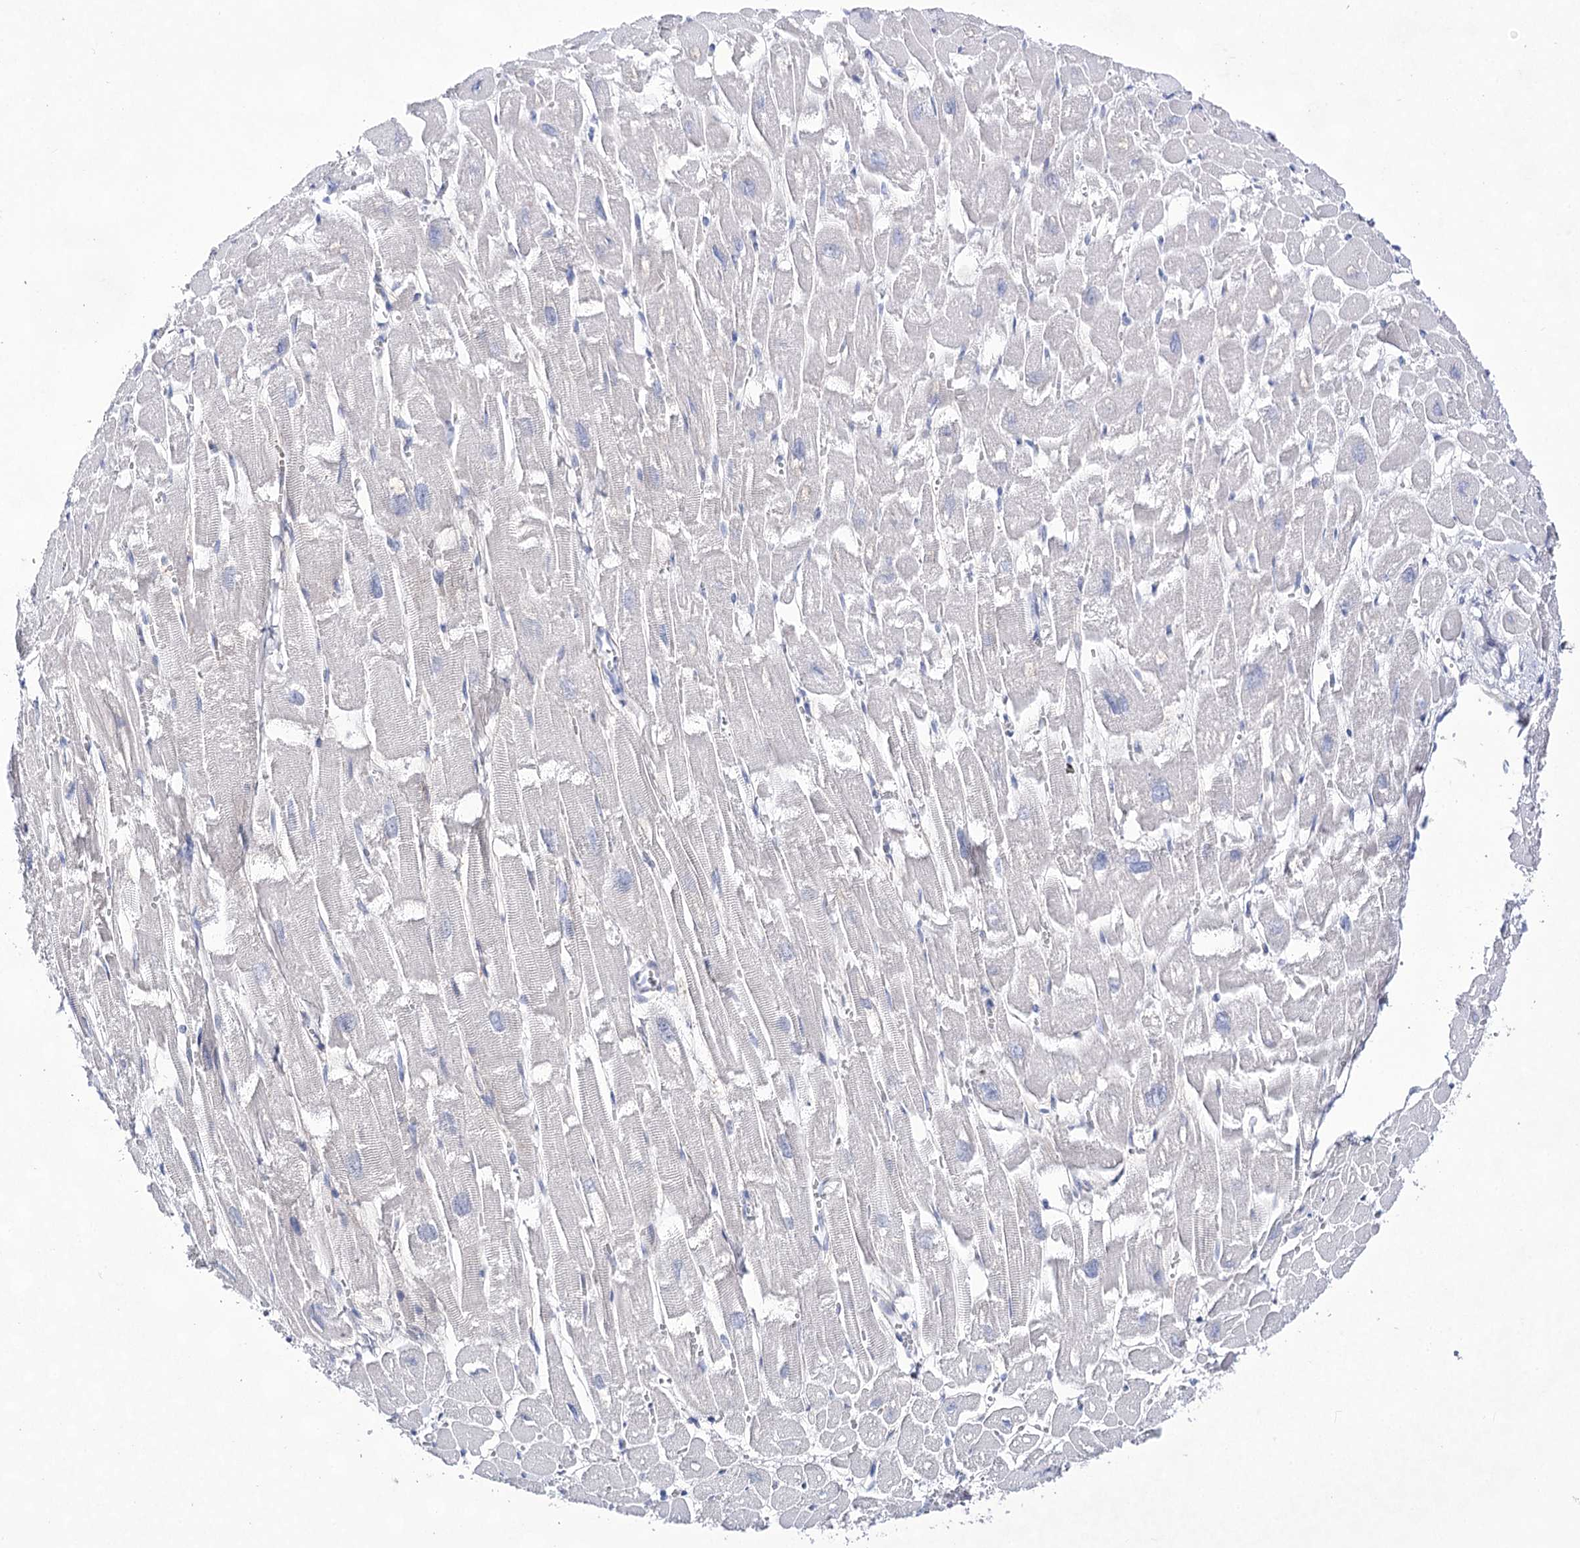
{"staining": {"intensity": "negative", "quantity": "none", "location": "none"}, "tissue": "heart muscle", "cell_type": "Cardiomyocytes", "image_type": "normal", "snomed": [{"axis": "morphology", "description": "Normal tissue, NOS"}, {"axis": "topography", "description": "Heart"}], "caption": "Cardiomyocytes show no significant protein staining in benign heart muscle. The staining was performed using DAB (3,3'-diaminobenzidine) to visualize the protein expression in brown, while the nuclei were stained in blue with hematoxylin (Magnification: 20x).", "gene": "UGDH", "patient": {"sex": "male", "age": 54}}